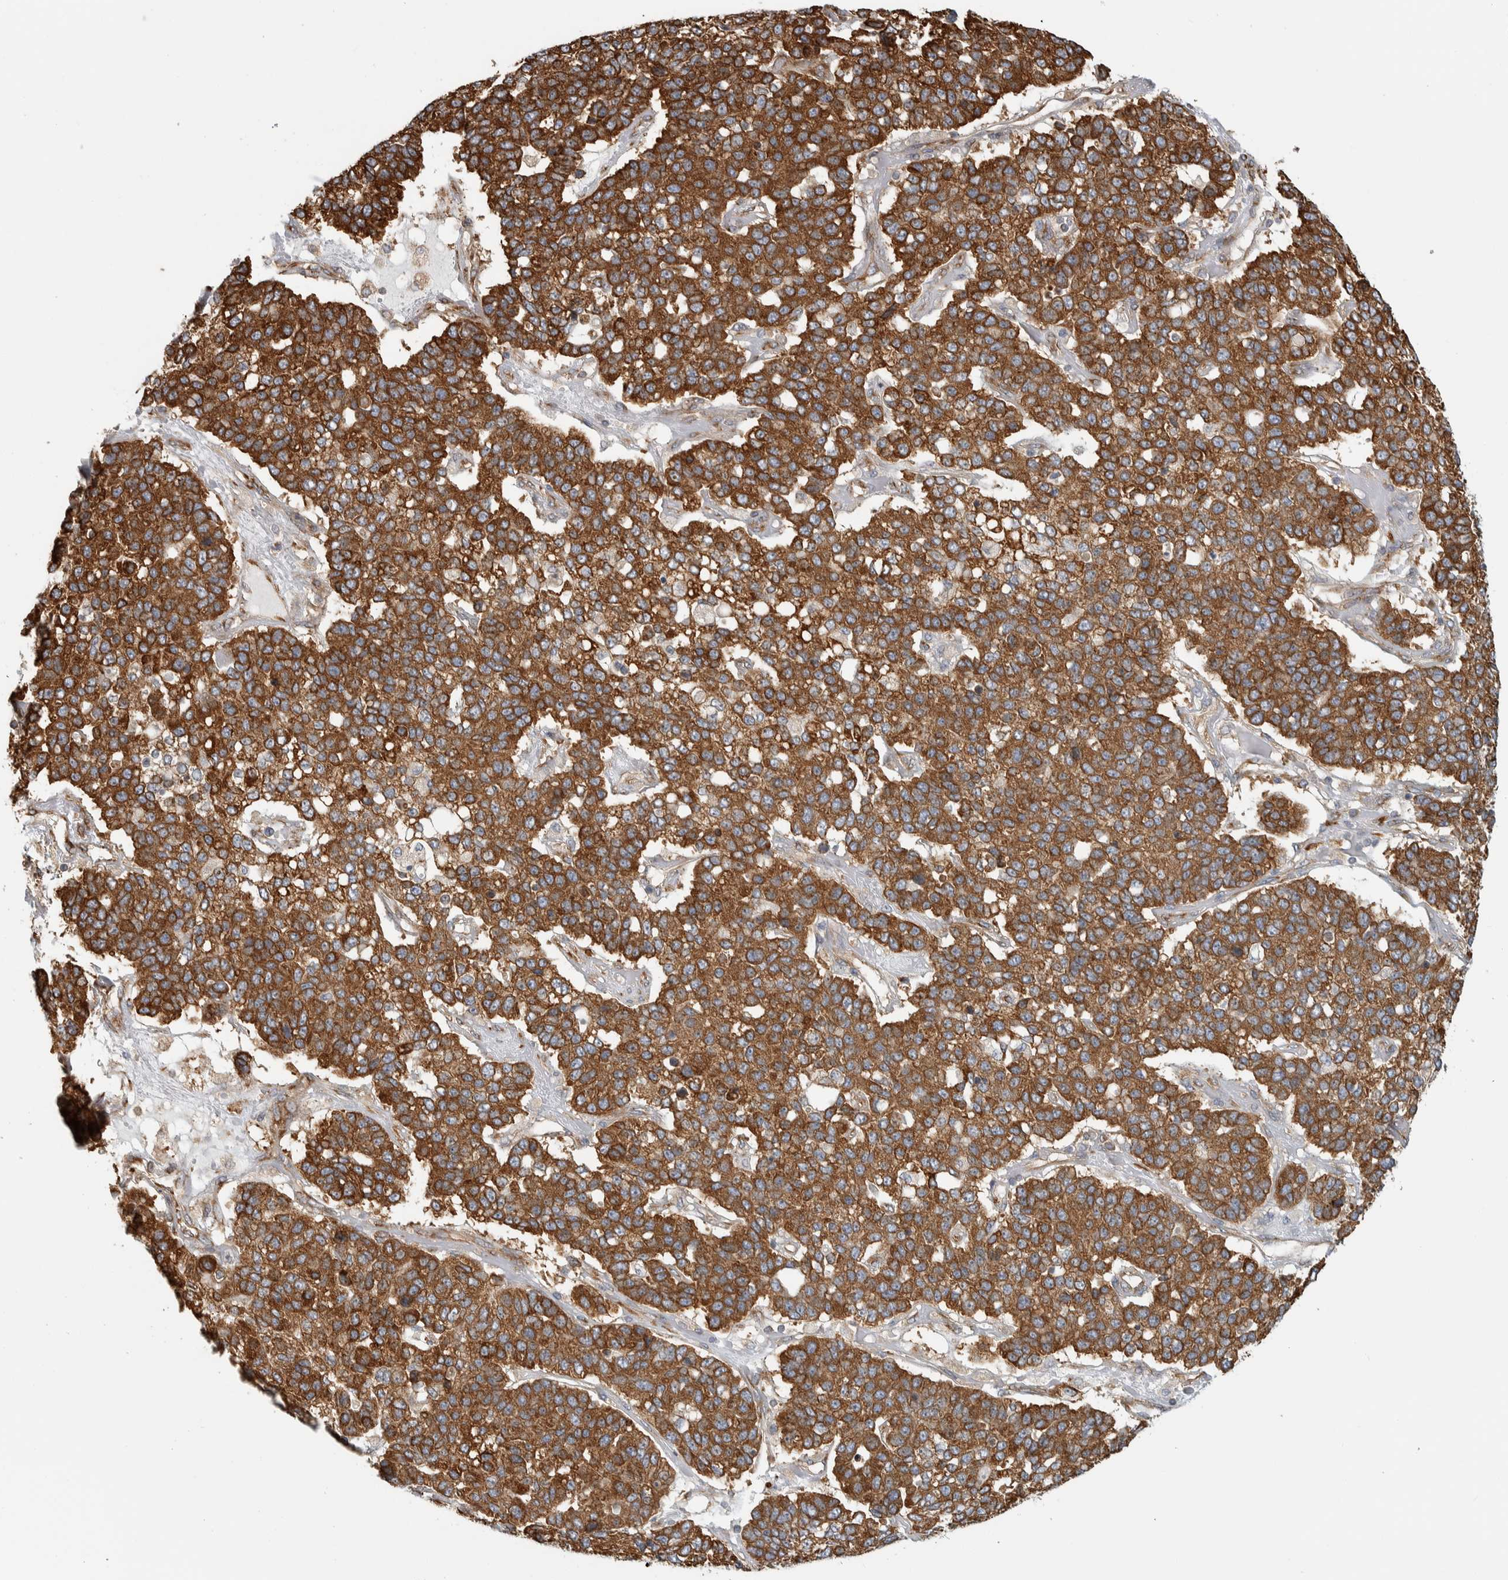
{"staining": {"intensity": "strong", "quantity": ">75%", "location": "cytoplasmic/membranous"}, "tissue": "pancreatic cancer", "cell_type": "Tumor cells", "image_type": "cancer", "snomed": [{"axis": "morphology", "description": "Adenocarcinoma, NOS"}, {"axis": "topography", "description": "Pancreas"}], "caption": "IHC of pancreatic cancer displays high levels of strong cytoplasmic/membranous expression in about >75% of tumor cells.", "gene": "EIF3H", "patient": {"sex": "female", "age": 61}}